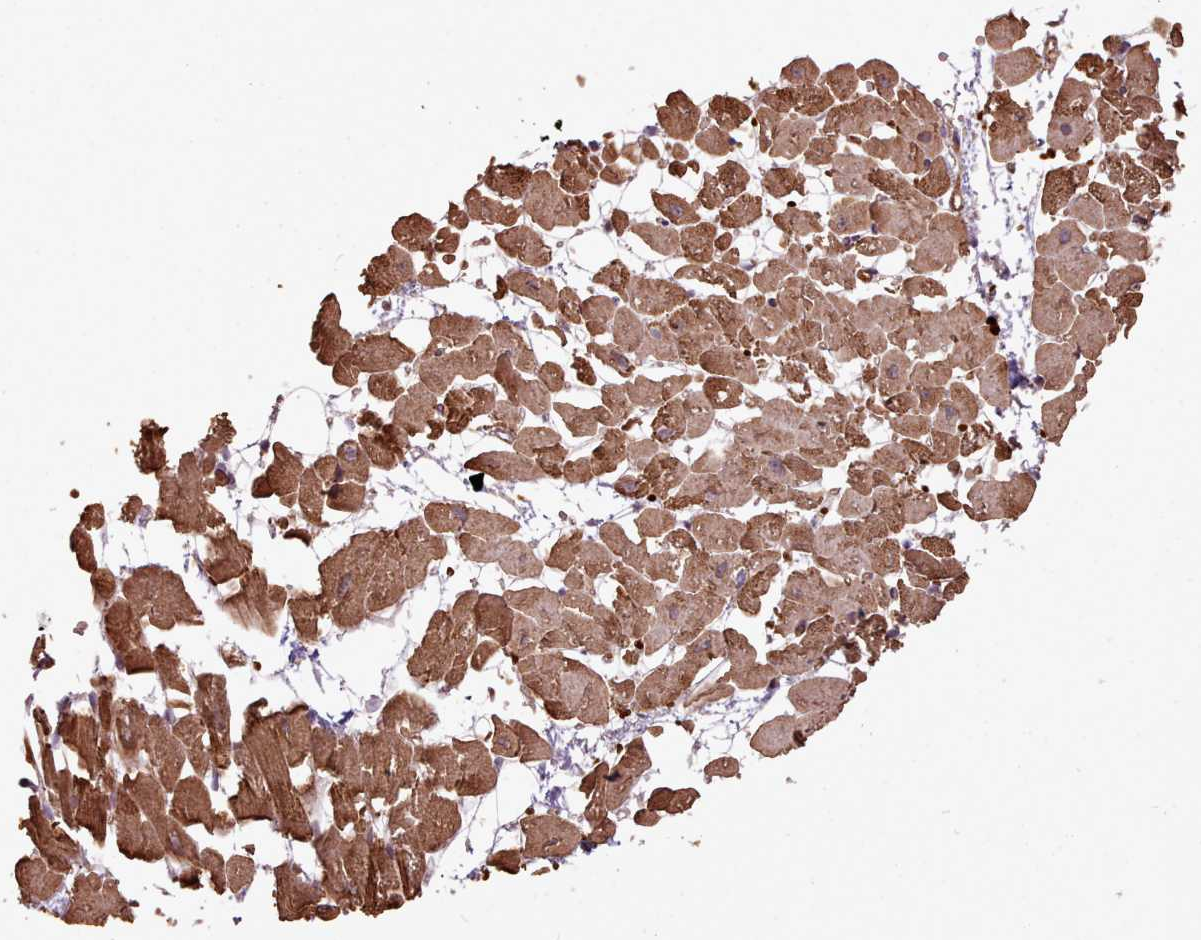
{"staining": {"intensity": "moderate", "quantity": ">75%", "location": "cytoplasmic/membranous"}, "tissue": "heart muscle", "cell_type": "Cardiomyocytes", "image_type": "normal", "snomed": [{"axis": "morphology", "description": "Normal tissue, NOS"}, {"axis": "topography", "description": "Heart"}], "caption": "Normal heart muscle displays moderate cytoplasmic/membranous positivity in about >75% of cardiomyocytes (DAB (3,3'-diaminobenzidine) IHC, brown staining for protein, blue staining for nuclei)..", "gene": "CABP1", "patient": {"sex": "female", "age": 64}}